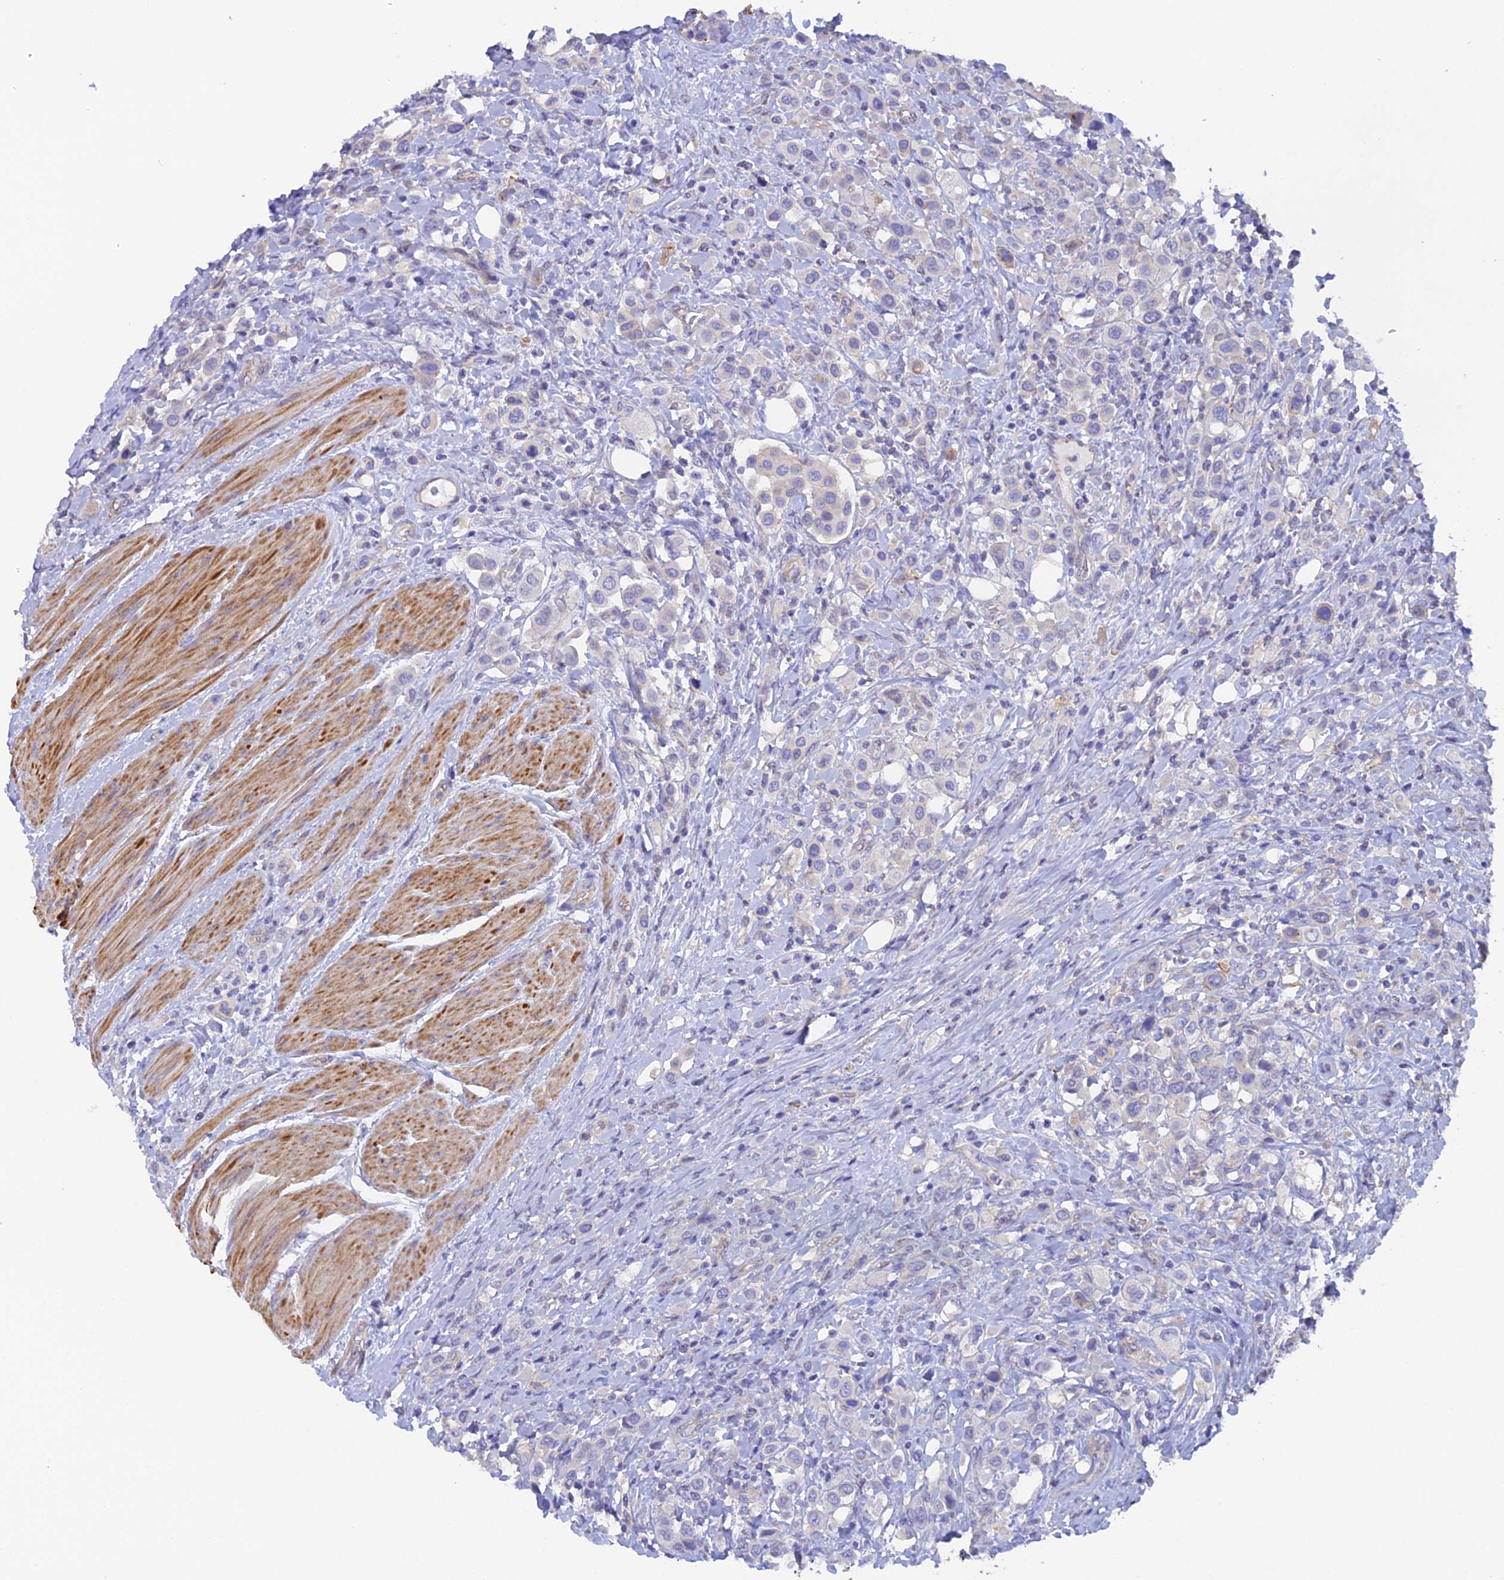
{"staining": {"intensity": "negative", "quantity": "none", "location": "none"}, "tissue": "urothelial cancer", "cell_type": "Tumor cells", "image_type": "cancer", "snomed": [{"axis": "morphology", "description": "Urothelial carcinoma, High grade"}, {"axis": "topography", "description": "Urinary bladder"}], "caption": "A high-resolution micrograph shows immunohistochemistry staining of urothelial carcinoma (high-grade), which shows no significant staining in tumor cells.", "gene": "FZR1", "patient": {"sex": "male", "age": 50}}